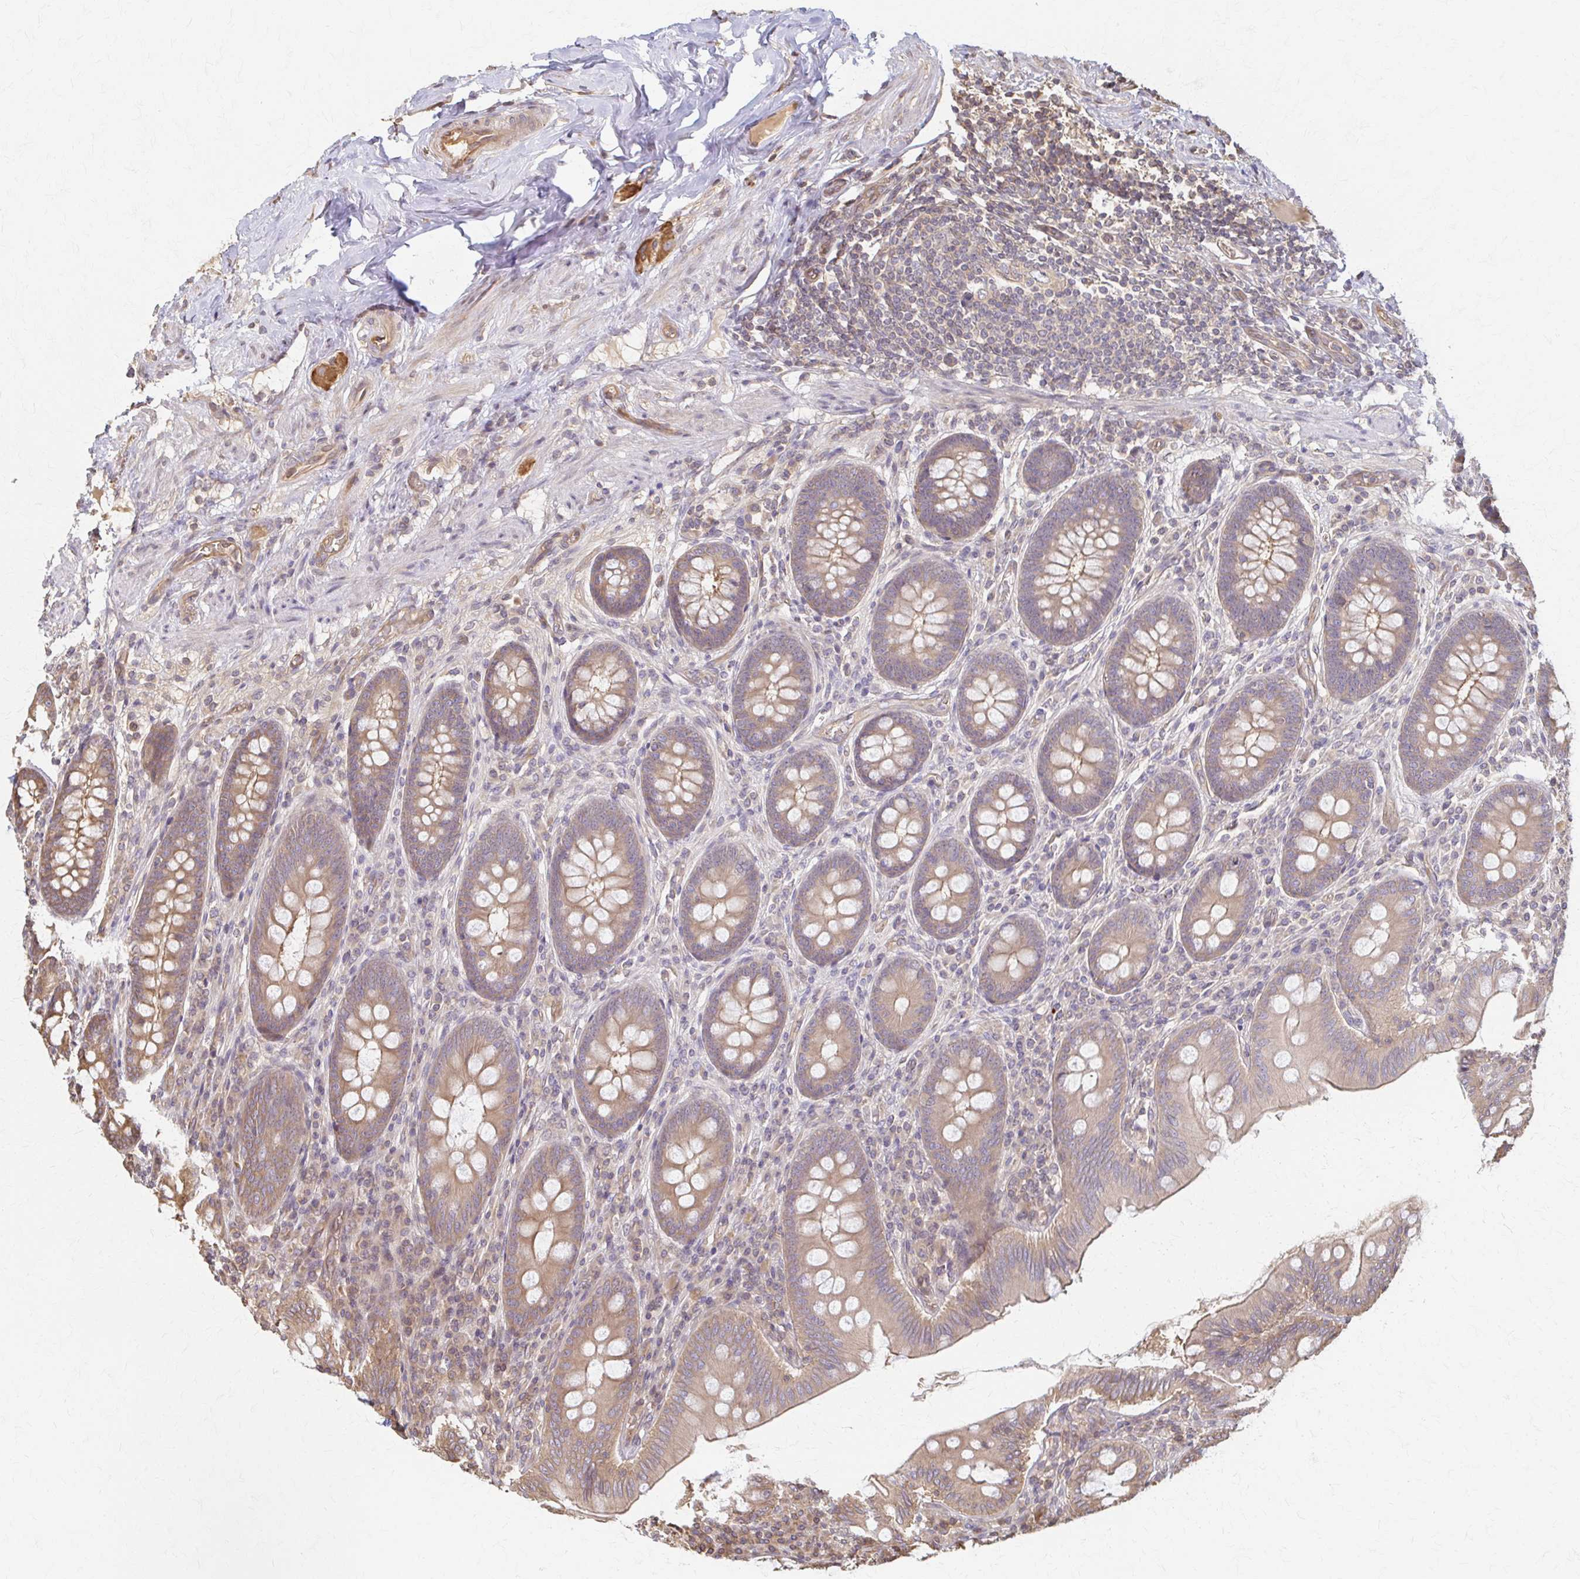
{"staining": {"intensity": "moderate", "quantity": ">75%", "location": "cytoplasmic/membranous"}, "tissue": "appendix", "cell_type": "Glandular cells", "image_type": "normal", "snomed": [{"axis": "morphology", "description": "Normal tissue, NOS"}, {"axis": "topography", "description": "Appendix"}], "caption": "The immunohistochemical stain labels moderate cytoplasmic/membranous positivity in glandular cells of normal appendix.", "gene": "ARHGAP35", "patient": {"sex": "male", "age": 71}}